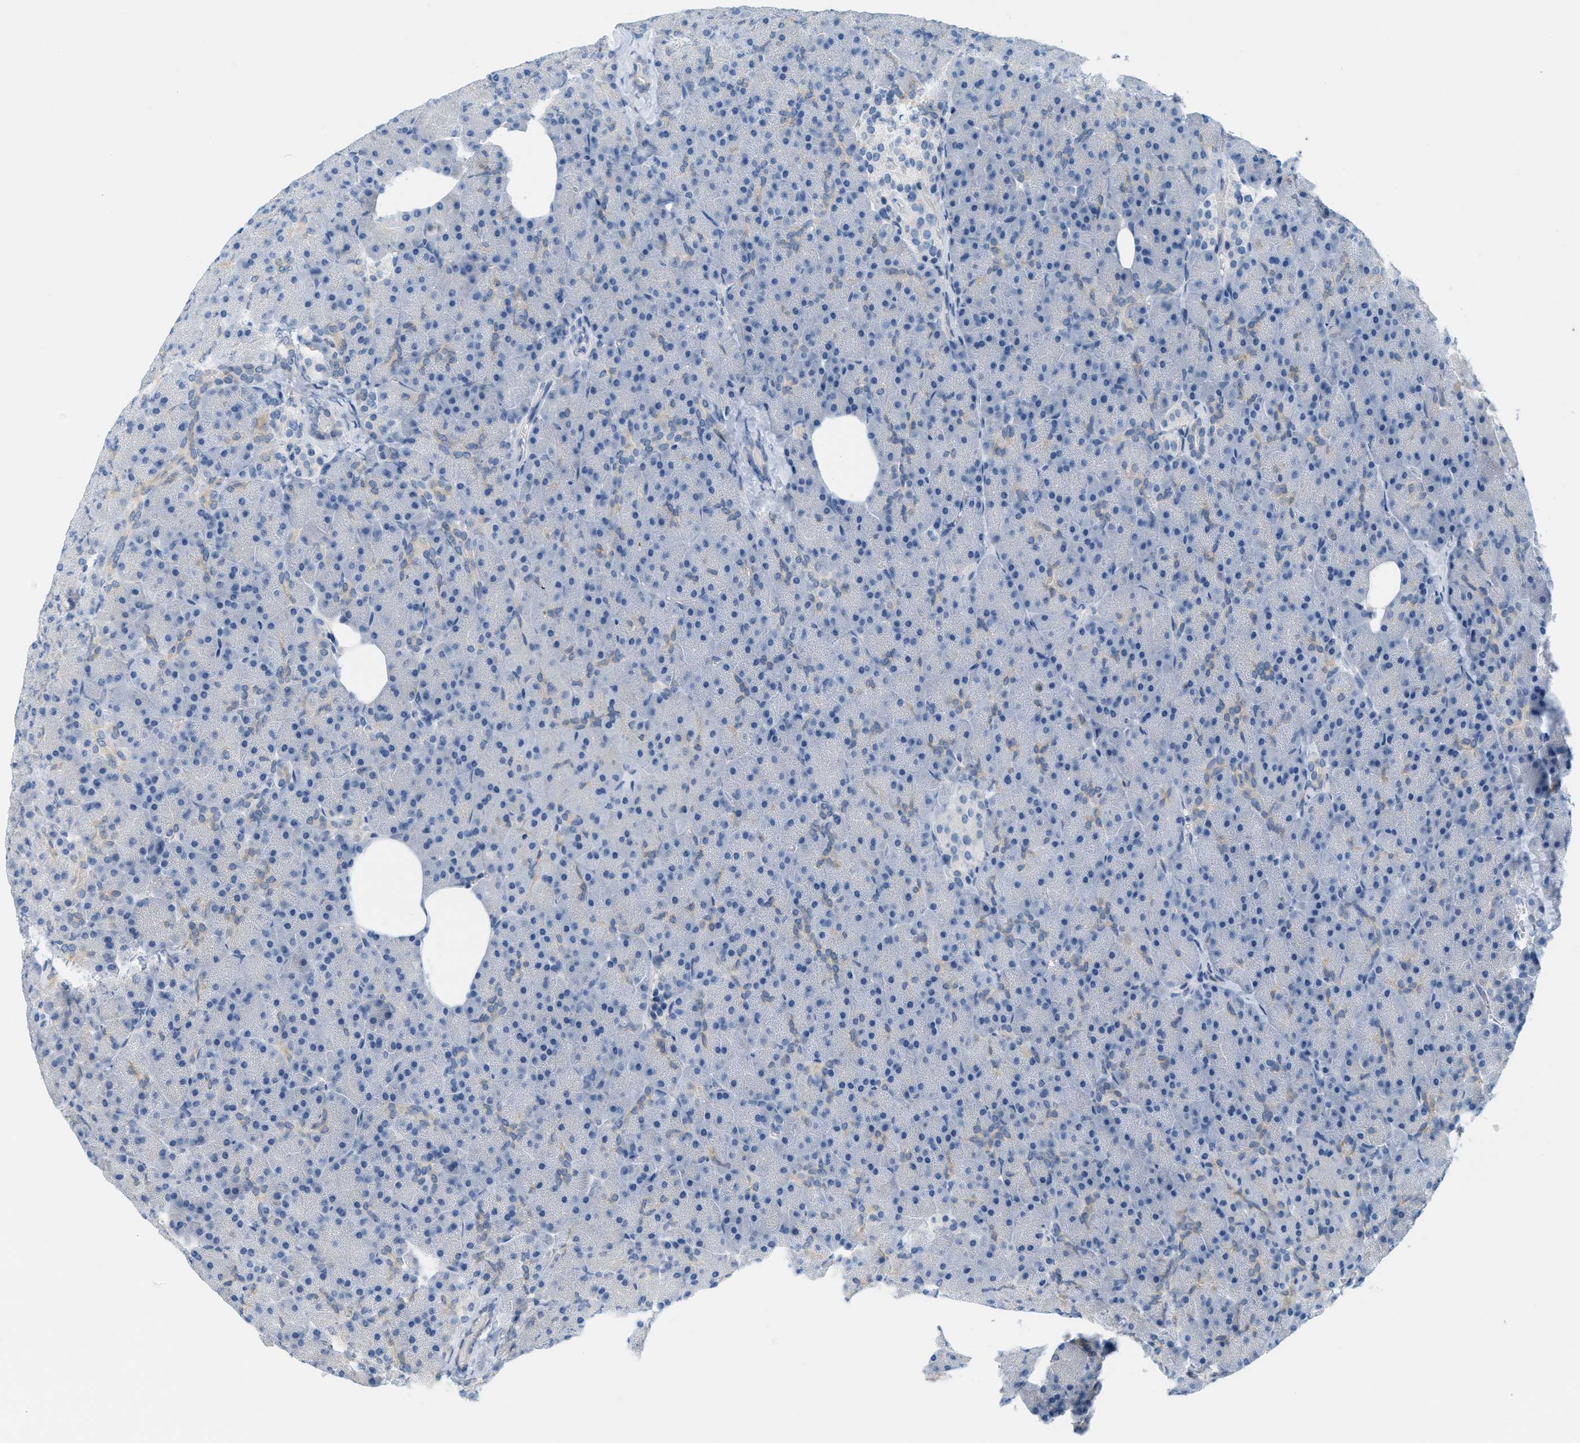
{"staining": {"intensity": "negative", "quantity": "none", "location": "none"}, "tissue": "pancreas", "cell_type": "Exocrine glandular cells", "image_type": "normal", "snomed": [{"axis": "morphology", "description": "Normal tissue, NOS"}, {"axis": "topography", "description": "Pancreas"}], "caption": "The IHC histopathology image has no significant expression in exocrine glandular cells of pancreas. The staining was performed using DAB to visualize the protein expression in brown, while the nuclei were stained in blue with hematoxylin (Magnification: 20x).", "gene": "TEX264", "patient": {"sex": "female", "age": 35}}